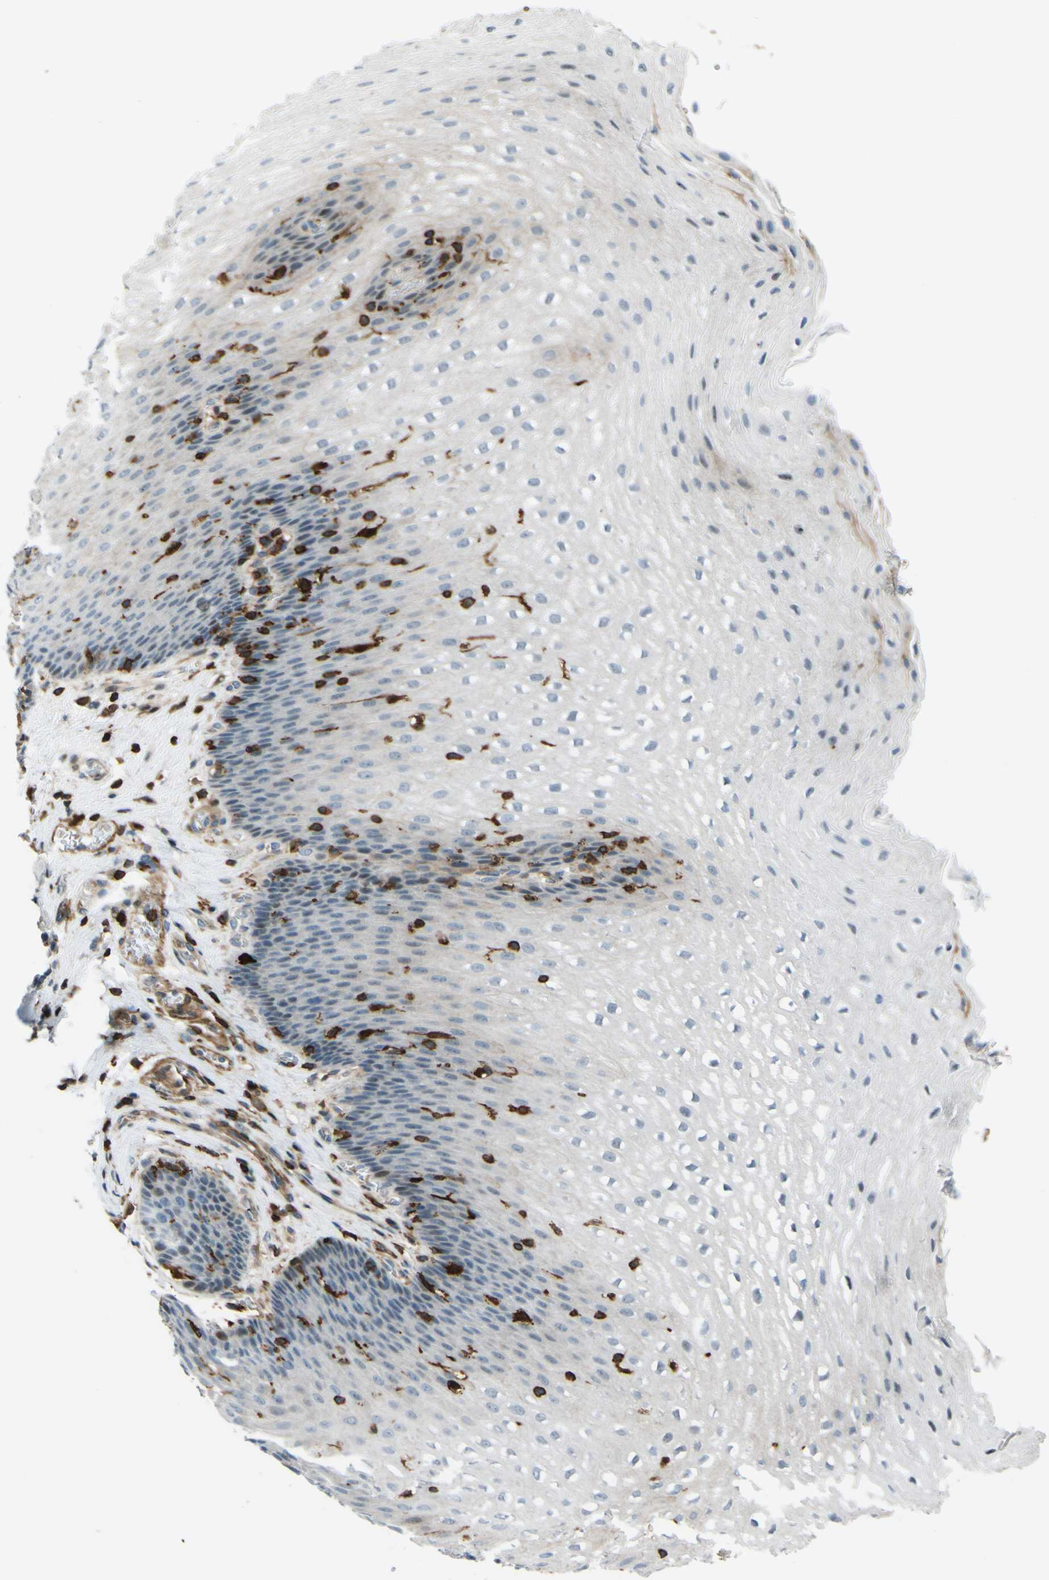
{"staining": {"intensity": "weak", "quantity": "<25%", "location": "cytoplasmic/membranous"}, "tissue": "esophagus", "cell_type": "Squamous epithelial cells", "image_type": "normal", "snomed": [{"axis": "morphology", "description": "Normal tissue, NOS"}, {"axis": "topography", "description": "Esophagus"}], "caption": "Squamous epithelial cells show no significant staining in unremarkable esophagus. (Stains: DAB immunohistochemistry with hematoxylin counter stain, Microscopy: brightfield microscopy at high magnification).", "gene": "PCDHB5", "patient": {"sex": "male", "age": 48}}